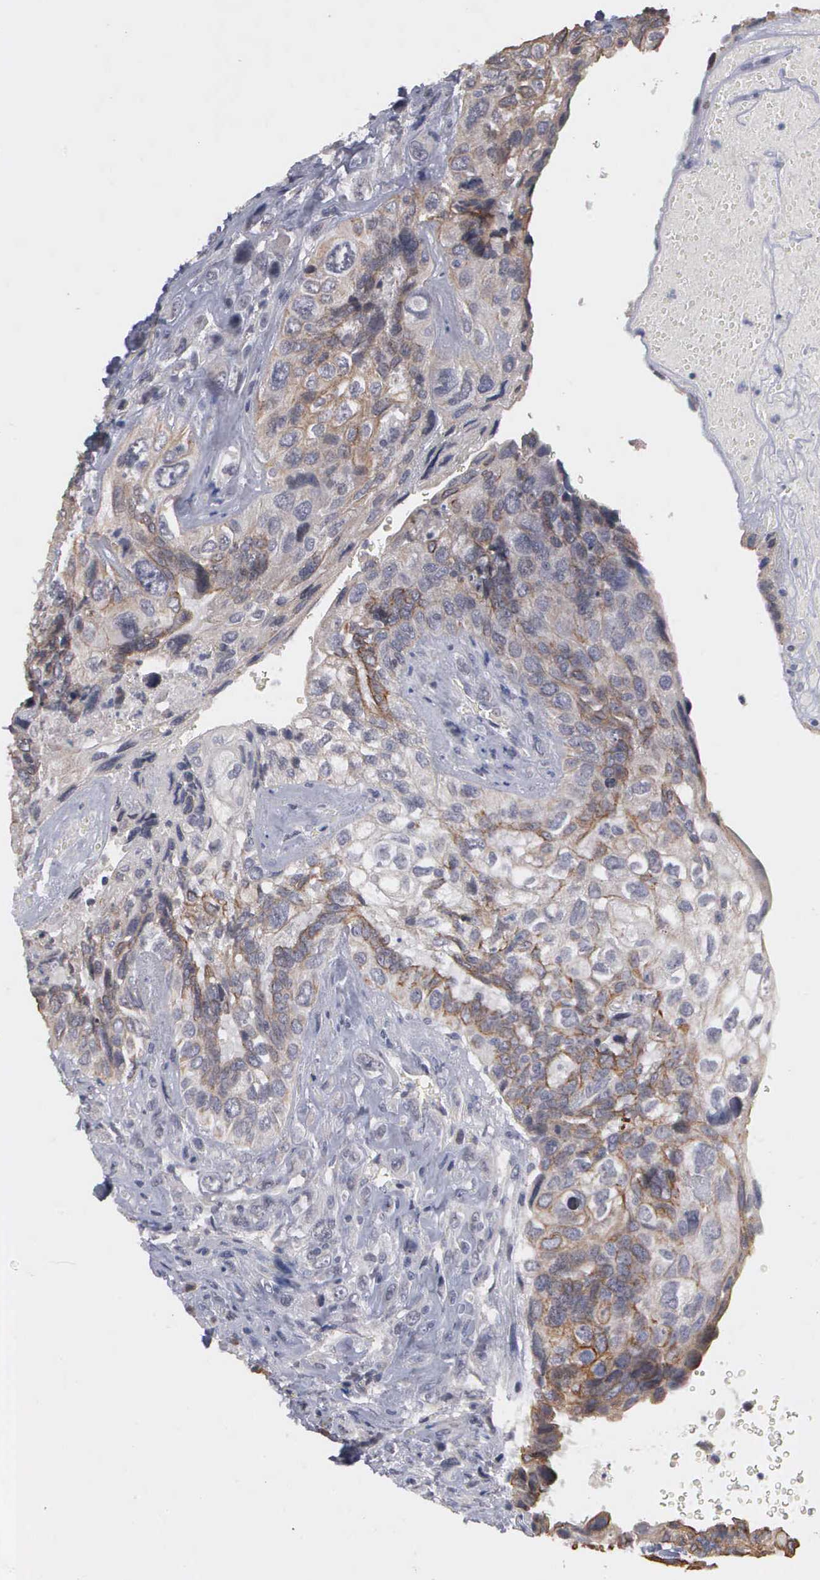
{"staining": {"intensity": "weak", "quantity": "25%-75%", "location": "cytoplasmic/membranous"}, "tissue": "breast cancer", "cell_type": "Tumor cells", "image_type": "cancer", "snomed": [{"axis": "morphology", "description": "Neoplasm, malignant, NOS"}, {"axis": "topography", "description": "Breast"}], "caption": "Weak cytoplasmic/membranous positivity is appreciated in approximately 25%-75% of tumor cells in breast cancer (malignant neoplasm).", "gene": "WDR89", "patient": {"sex": "female", "age": 50}}